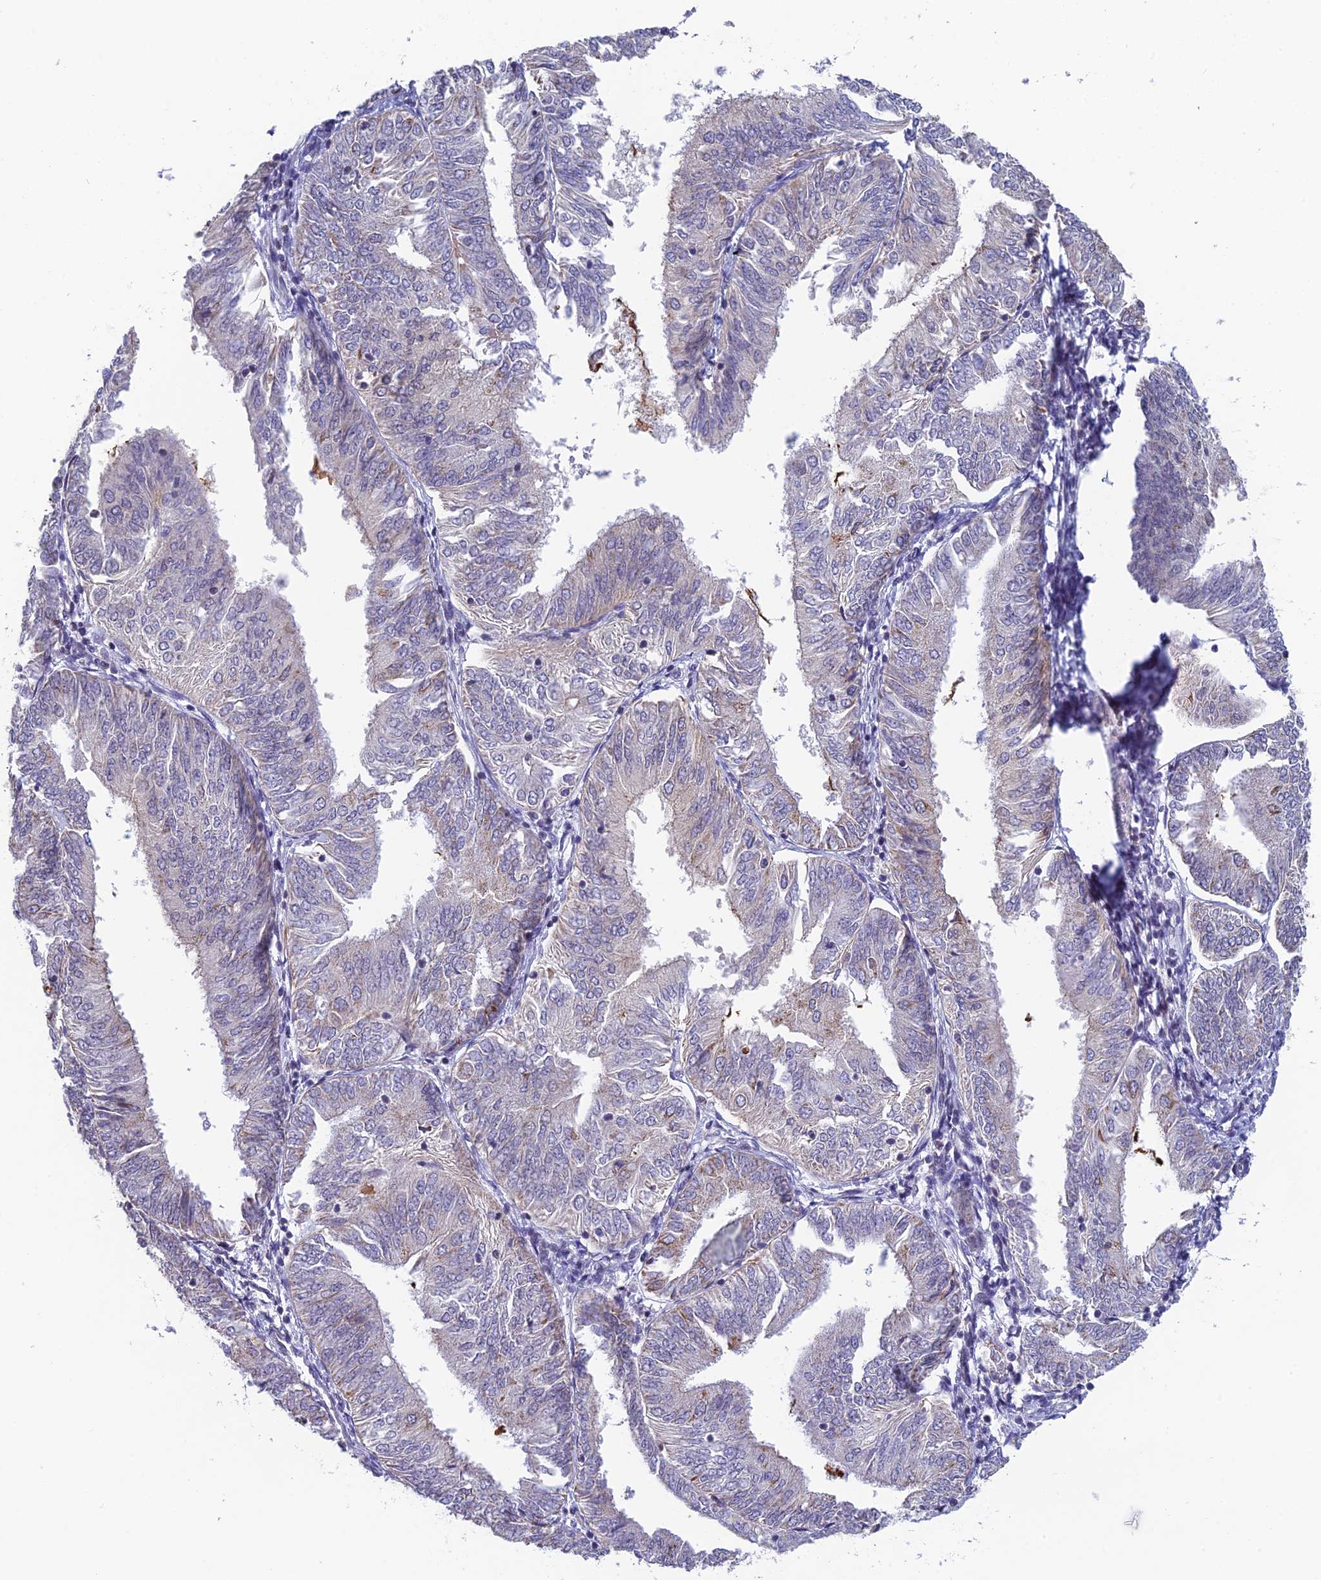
{"staining": {"intensity": "negative", "quantity": "none", "location": "none"}, "tissue": "endometrial cancer", "cell_type": "Tumor cells", "image_type": "cancer", "snomed": [{"axis": "morphology", "description": "Adenocarcinoma, NOS"}, {"axis": "topography", "description": "Endometrium"}], "caption": "This is an IHC micrograph of human adenocarcinoma (endometrial). There is no positivity in tumor cells.", "gene": "REXO5", "patient": {"sex": "female", "age": 58}}